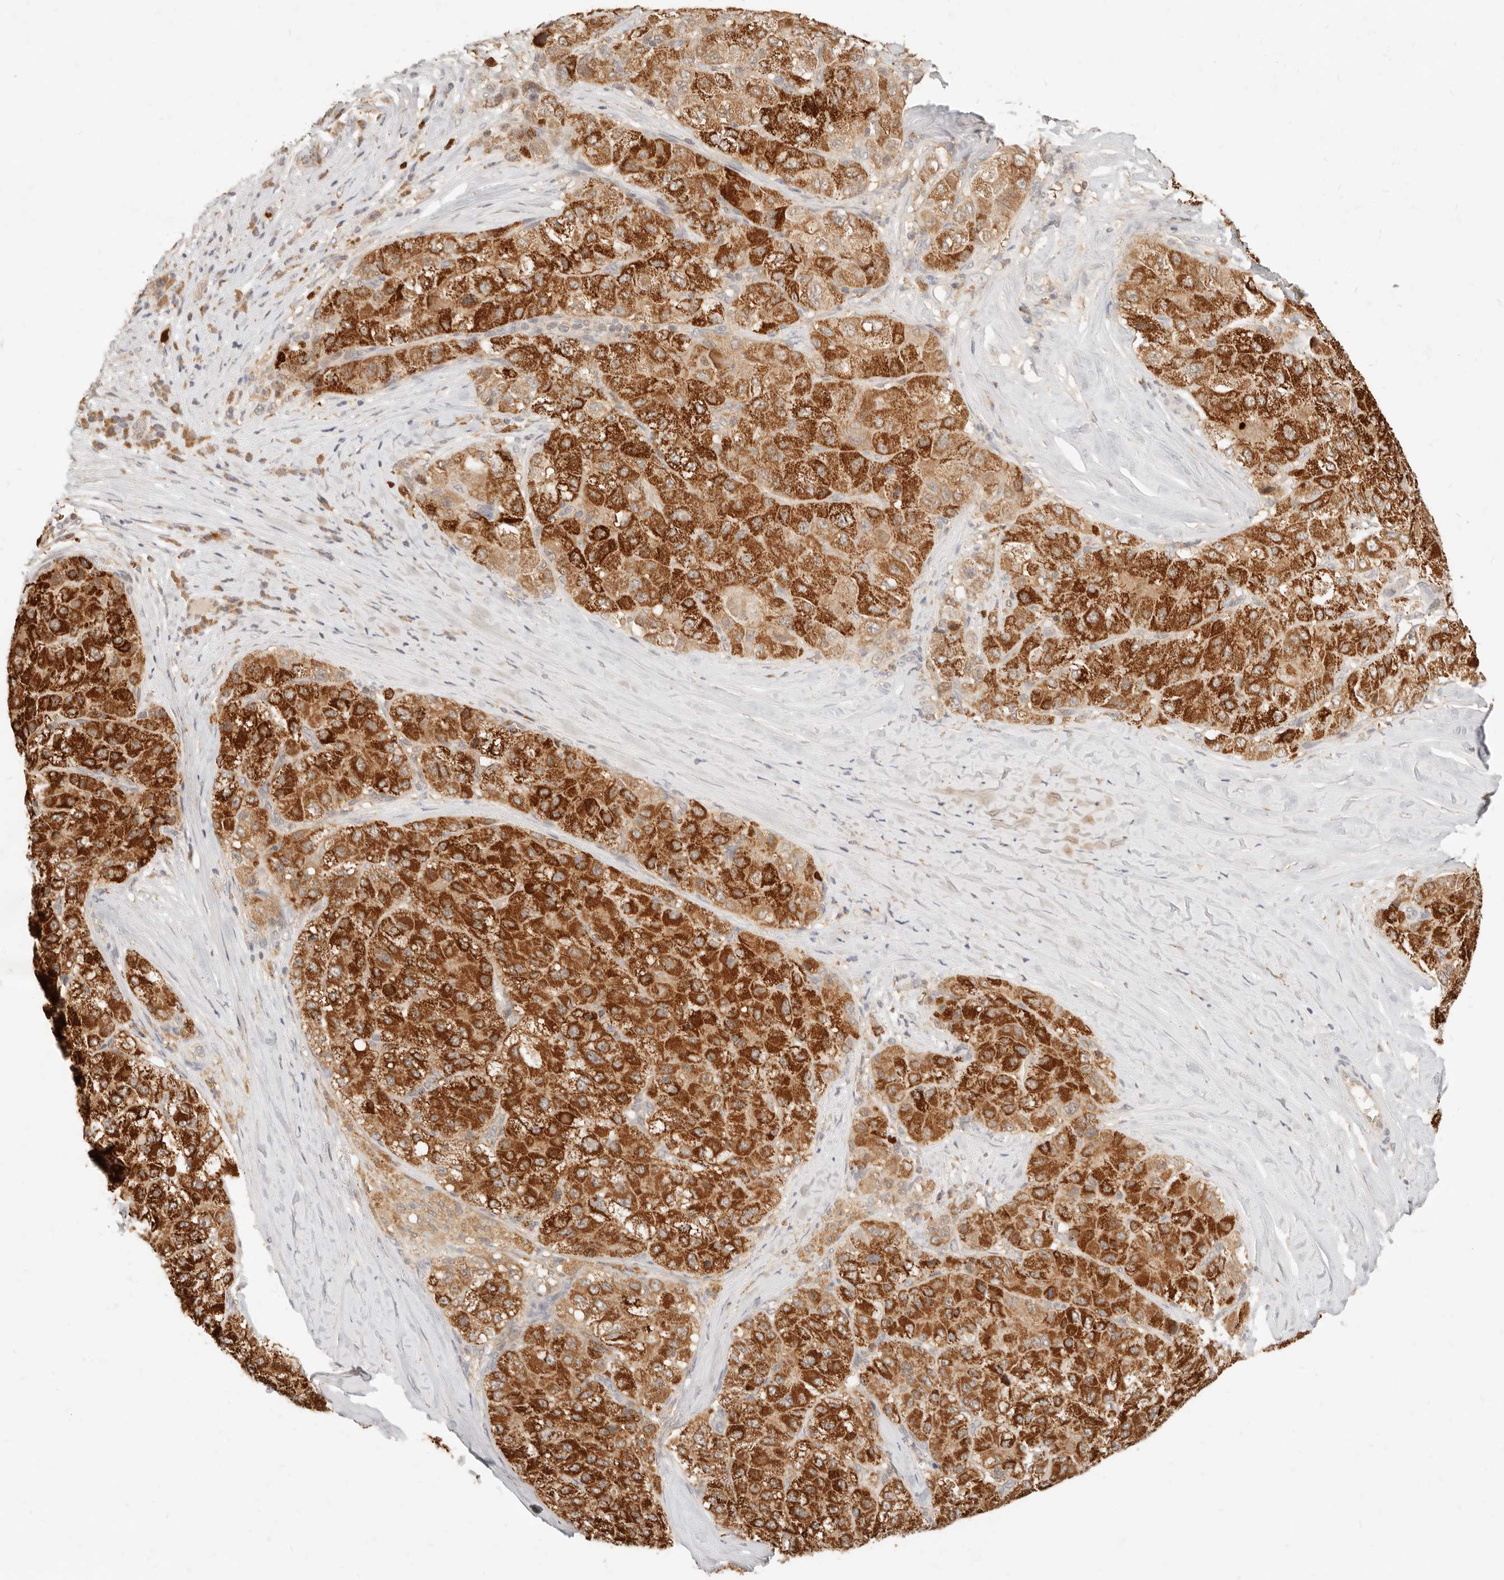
{"staining": {"intensity": "strong", "quantity": ">75%", "location": "cytoplasmic/membranous"}, "tissue": "liver cancer", "cell_type": "Tumor cells", "image_type": "cancer", "snomed": [{"axis": "morphology", "description": "Carcinoma, Hepatocellular, NOS"}, {"axis": "topography", "description": "Liver"}], "caption": "Immunohistochemical staining of human hepatocellular carcinoma (liver) reveals high levels of strong cytoplasmic/membranous protein expression in about >75% of tumor cells.", "gene": "TMTC2", "patient": {"sex": "male", "age": 80}}